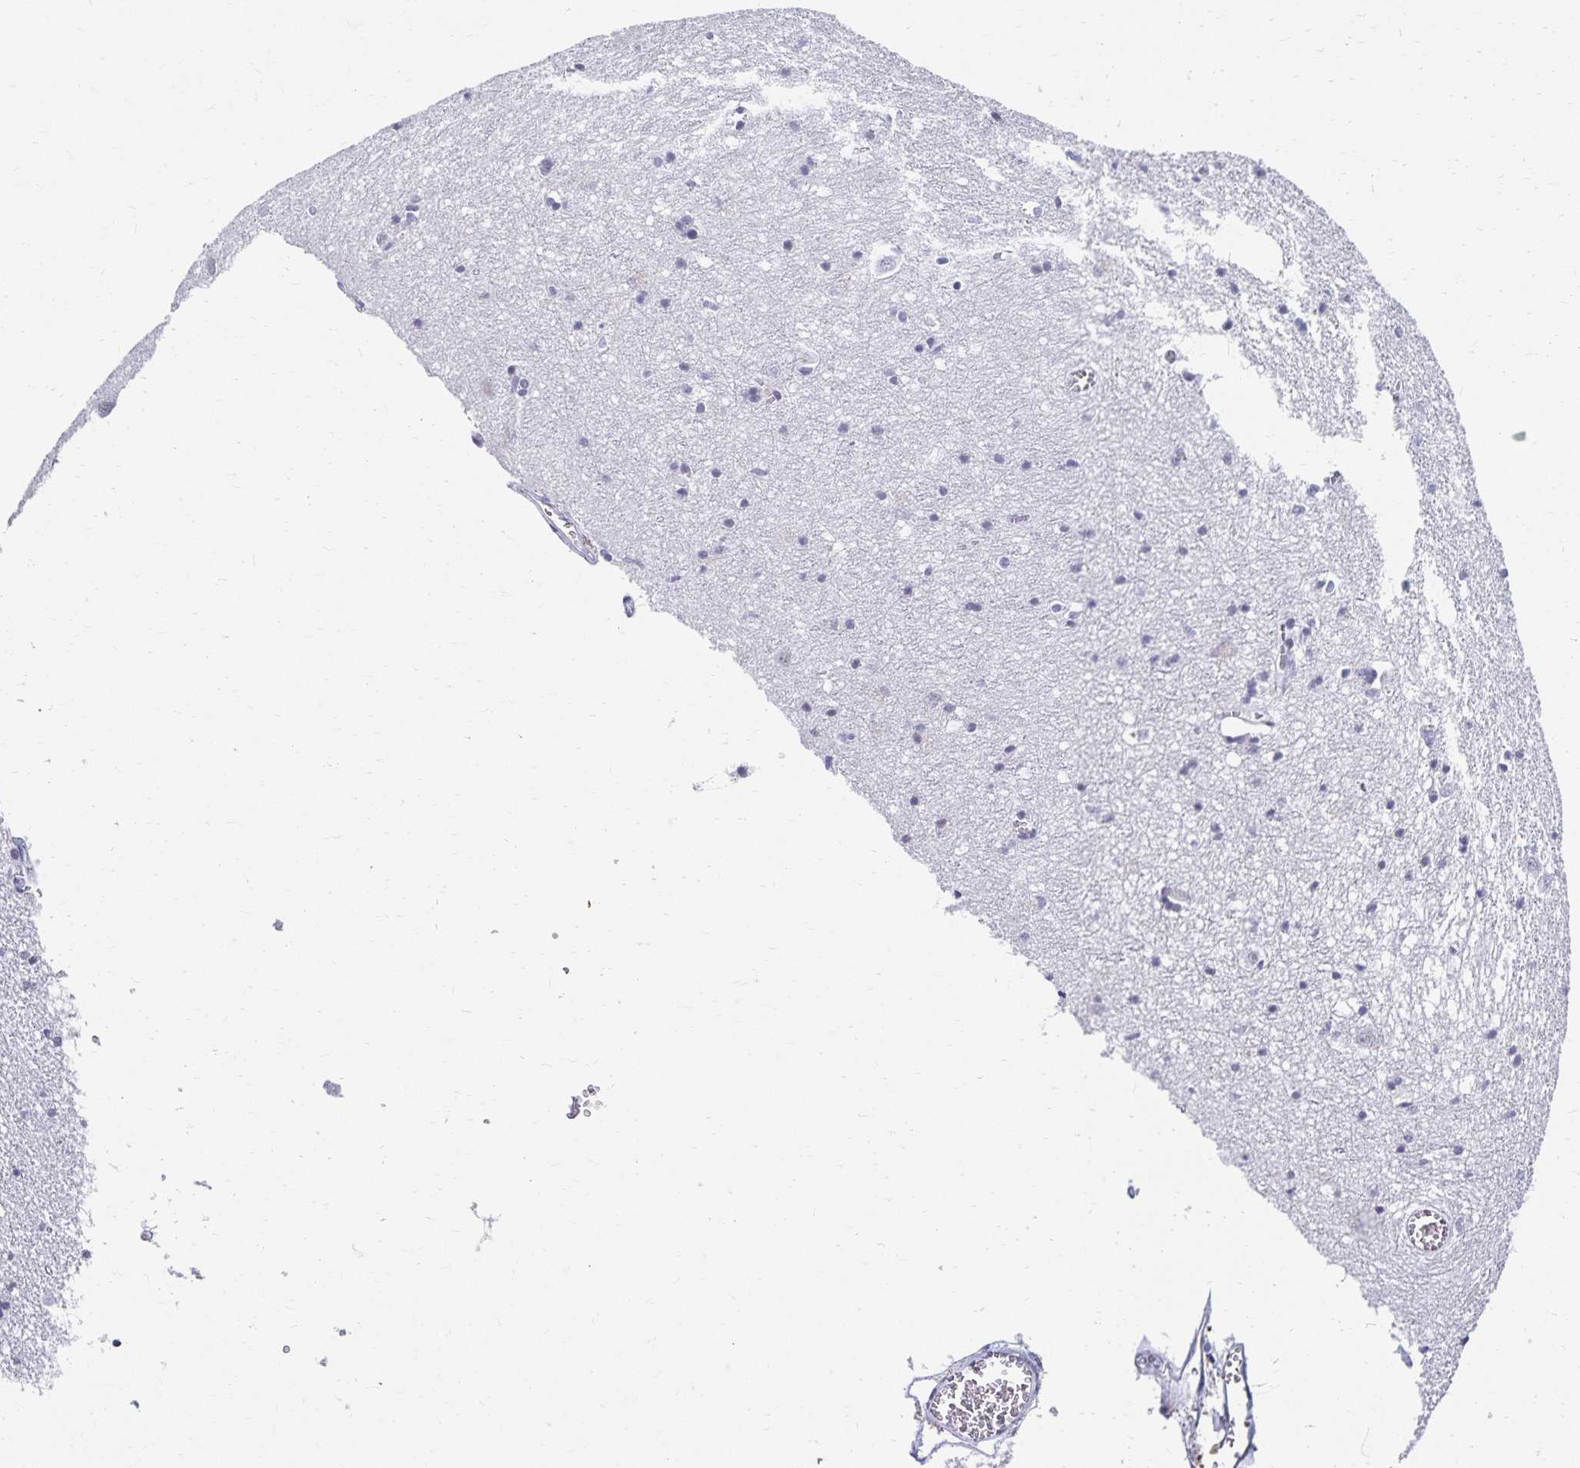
{"staining": {"intensity": "negative", "quantity": "none", "location": "none"}, "tissue": "cerebral cortex", "cell_type": "Endothelial cells", "image_type": "normal", "snomed": [{"axis": "morphology", "description": "Normal tissue, NOS"}, {"axis": "topography", "description": "Cerebral cortex"}], "caption": "The photomicrograph exhibits no staining of endothelial cells in benign cerebral cortex.", "gene": "C20orf85", "patient": {"sex": "male", "age": 70}}